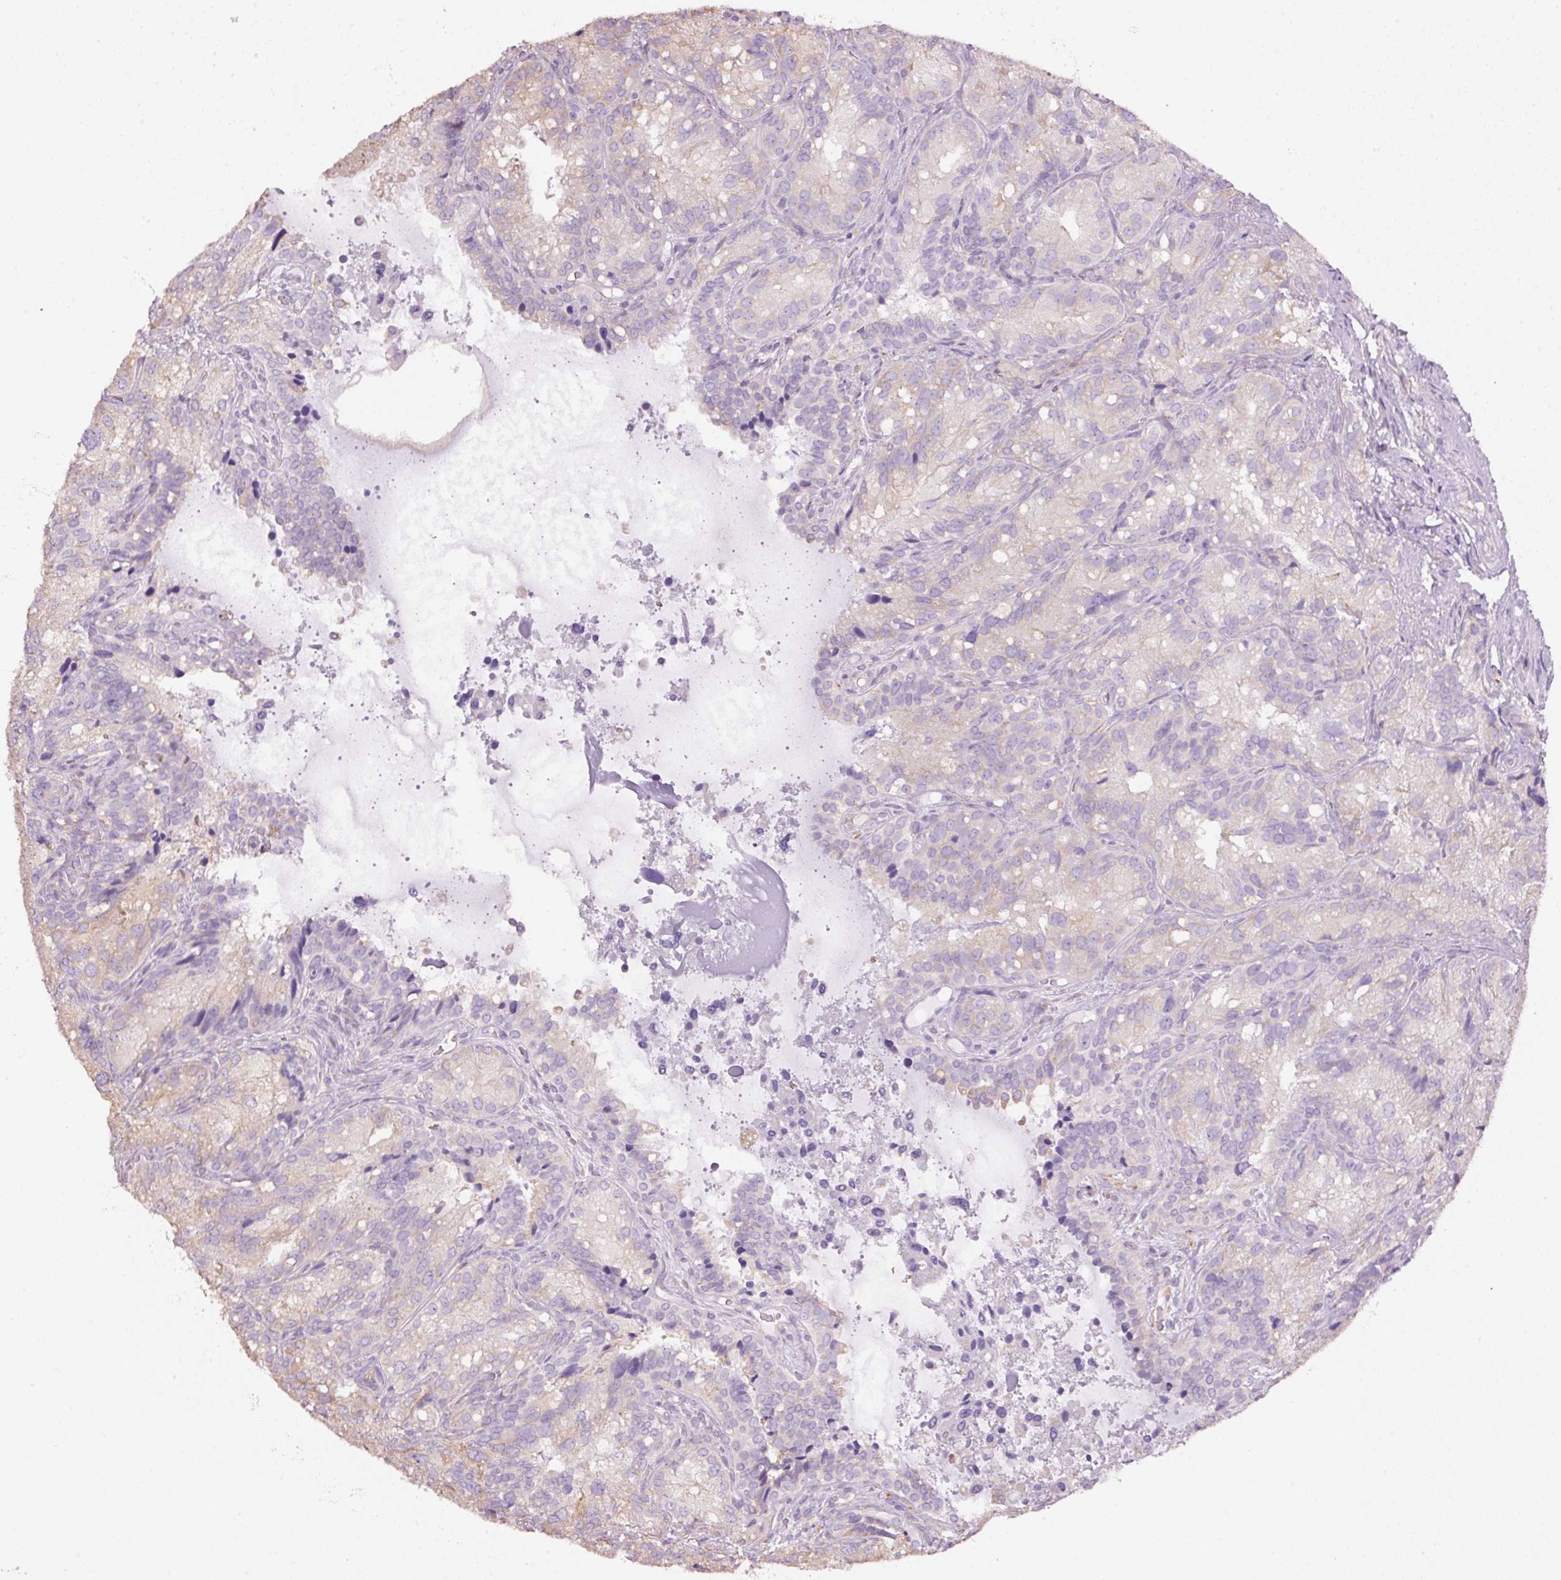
{"staining": {"intensity": "moderate", "quantity": "<25%", "location": "cytoplasmic/membranous"}, "tissue": "seminal vesicle", "cell_type": "Glandular cells", "image_type": "normal", "snomed": [{"axis": "morphology", "description": "Normal tissue, NOS"}, {"axis": "topography", "description": "Seminal veicle"}], "caption": "This photomicrograph exhibits IHC staining of benign seminal vesicle, with low moderate cytoplasmic/membranous staining in about <25% of glandular cells.", "gene": "GCG", "patient": {"sex": "male", "age": 69}}